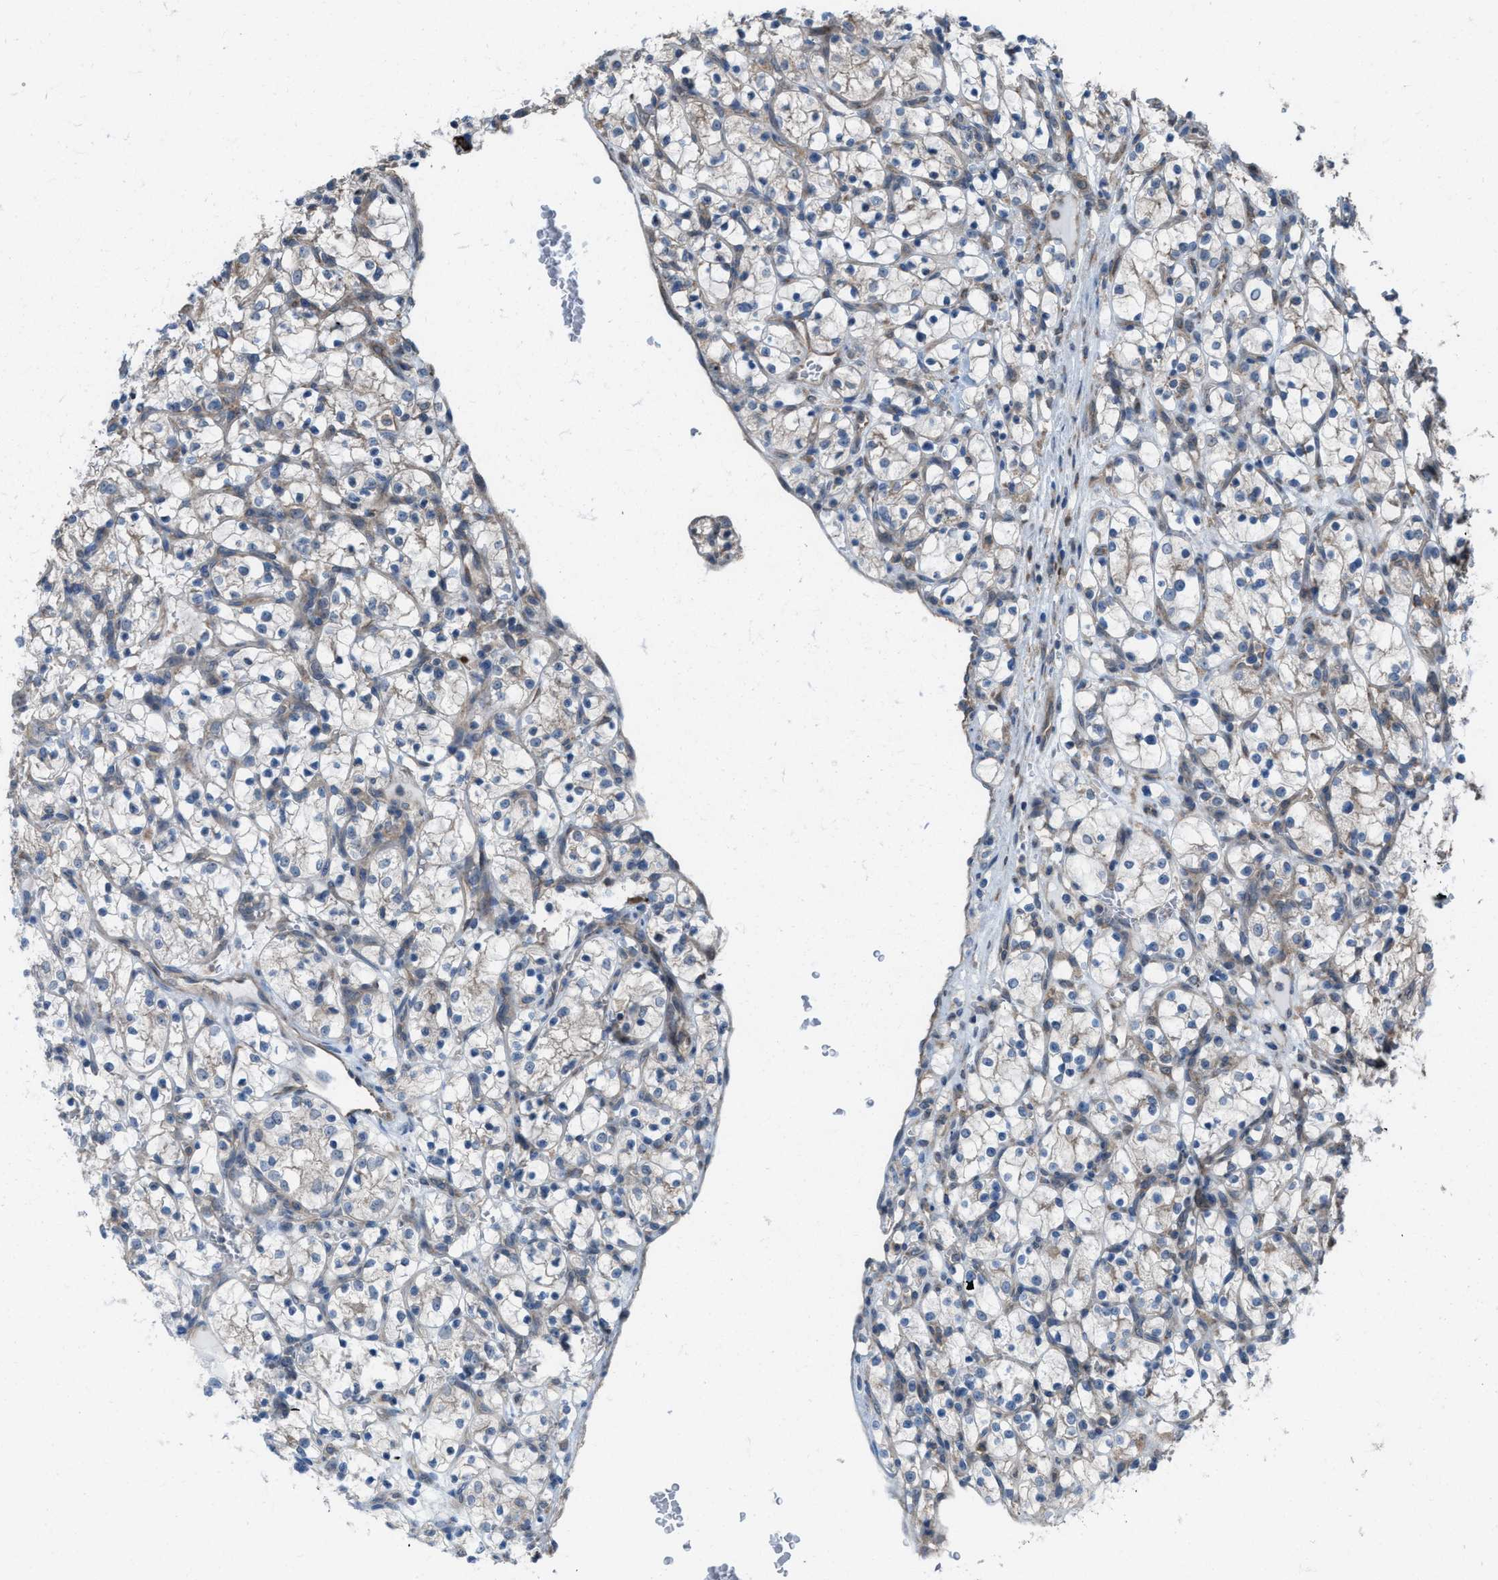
{"staining": {"intensity": "weak", "quantity": "25%-75%", "location": "cytoplasmic/membranous"}, "tissue": "renal cancer", "cell_type": "Tumor cells", "image_type": "cancer", "snomed": [{"axis": "morphology", "description": "Adenocarcinoma, NOS"}, {"axis": "topography", "description": "Kidney"}], "caption": "The image displays immunohistochemical staining of adenocarcinoma (renal). There is weak cytoplasmic/membranous staining is seen in about 25%-75% of tumor cells.", "gene": "PLAA", "patient": {"sex": "female", "age": 69}}